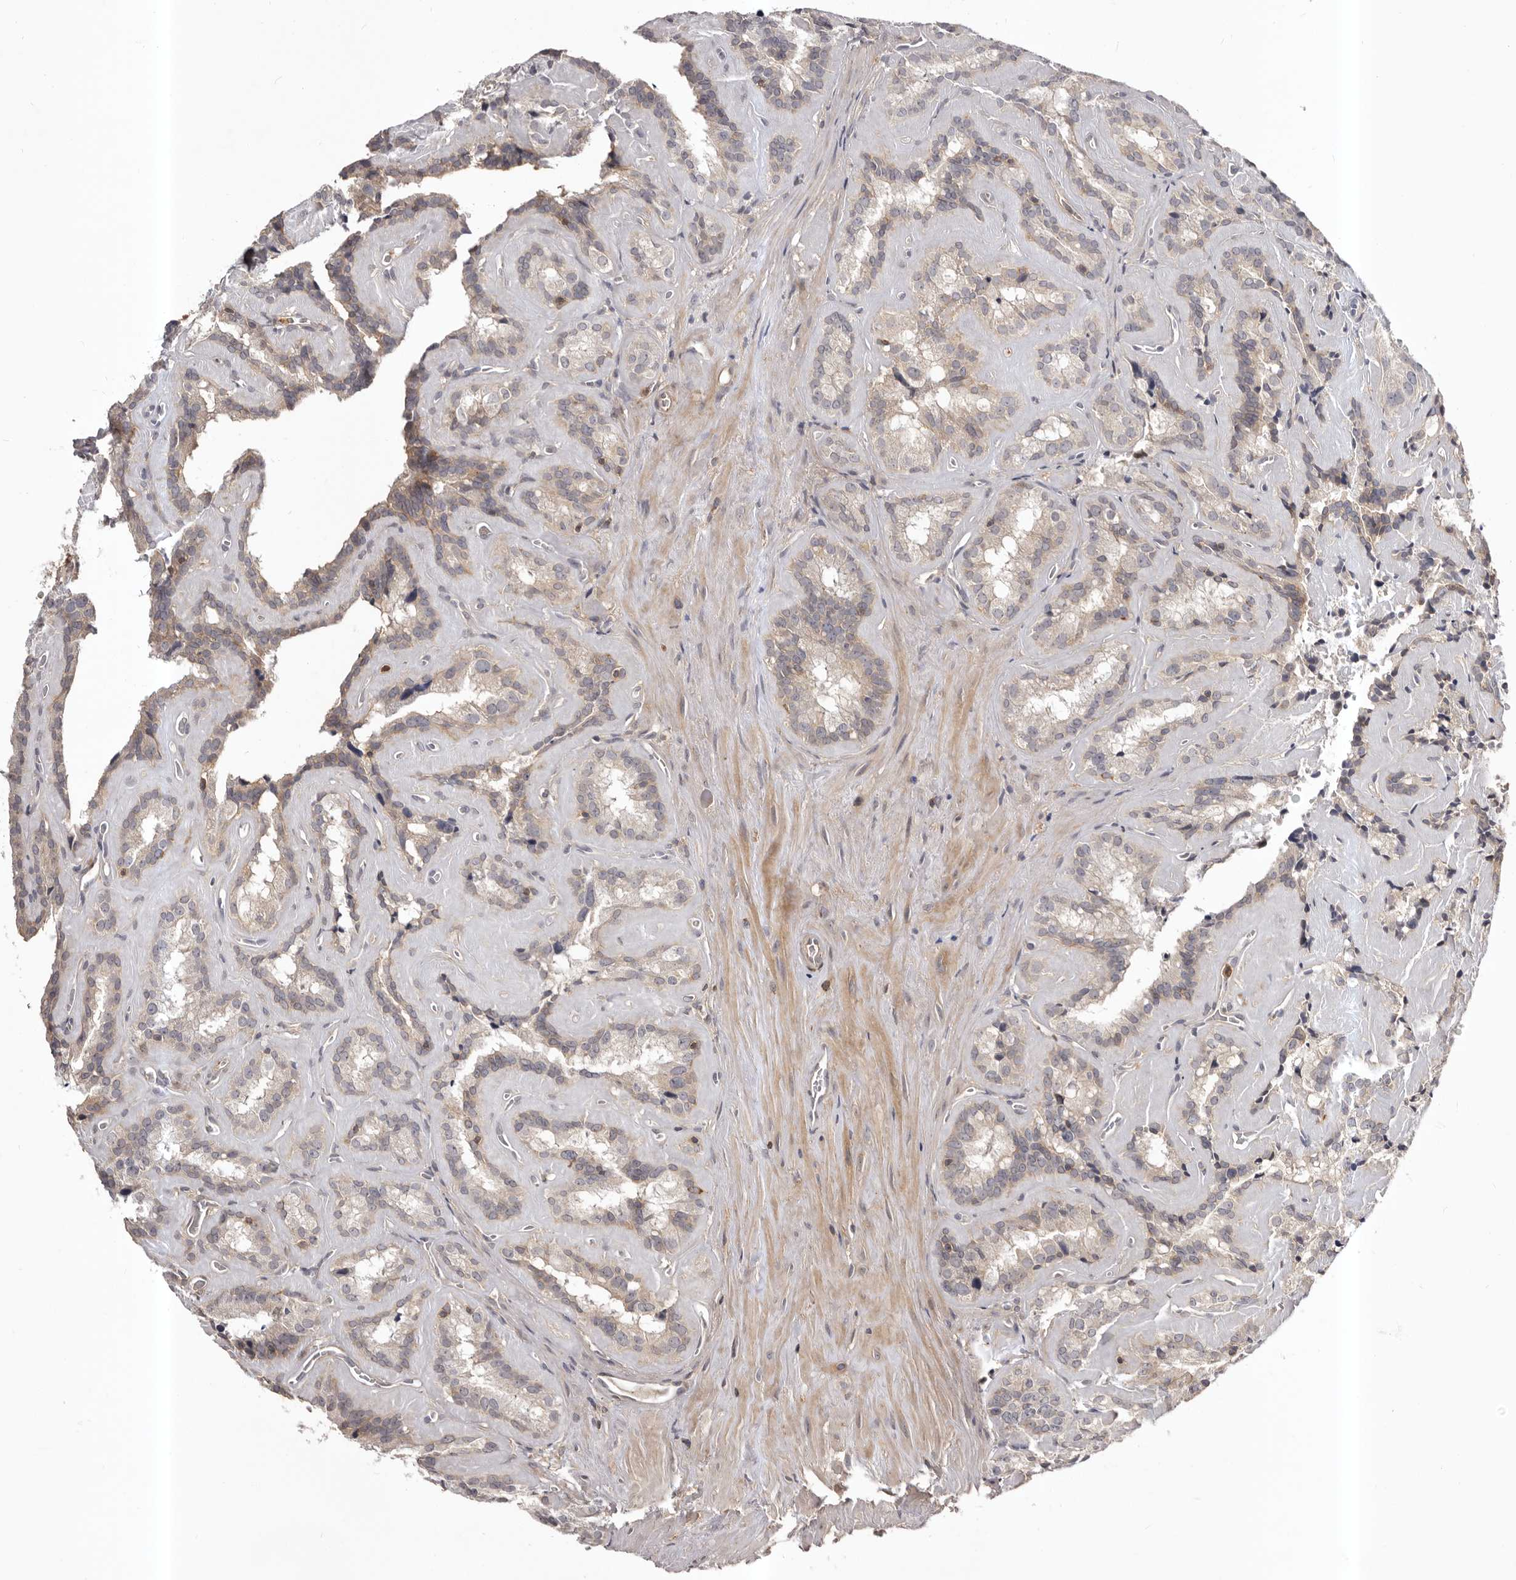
{"staining": {"intensity": "weak", "quantity": "25%-75%", "location": "cytoplasmic/membranous"}, "tissue": "seminal vesicle", "cell_type": "Glandular cells", "image_type": "normal", "snomed": [{"axis": "morphology", "description": "Normal tissue, NOS"}, {"axis": "topography", "description": "Prostate"}, {"axis": "topography", "description": "Seminal veicle"}], "caption": "A photomicrograph of human seminal vesicle stained for a protein shows weak cytoplasmic/membranous brown staining in glandular cells.", "gene": "GLIPR2", "patient": {"sex": "male", "age": 59}}